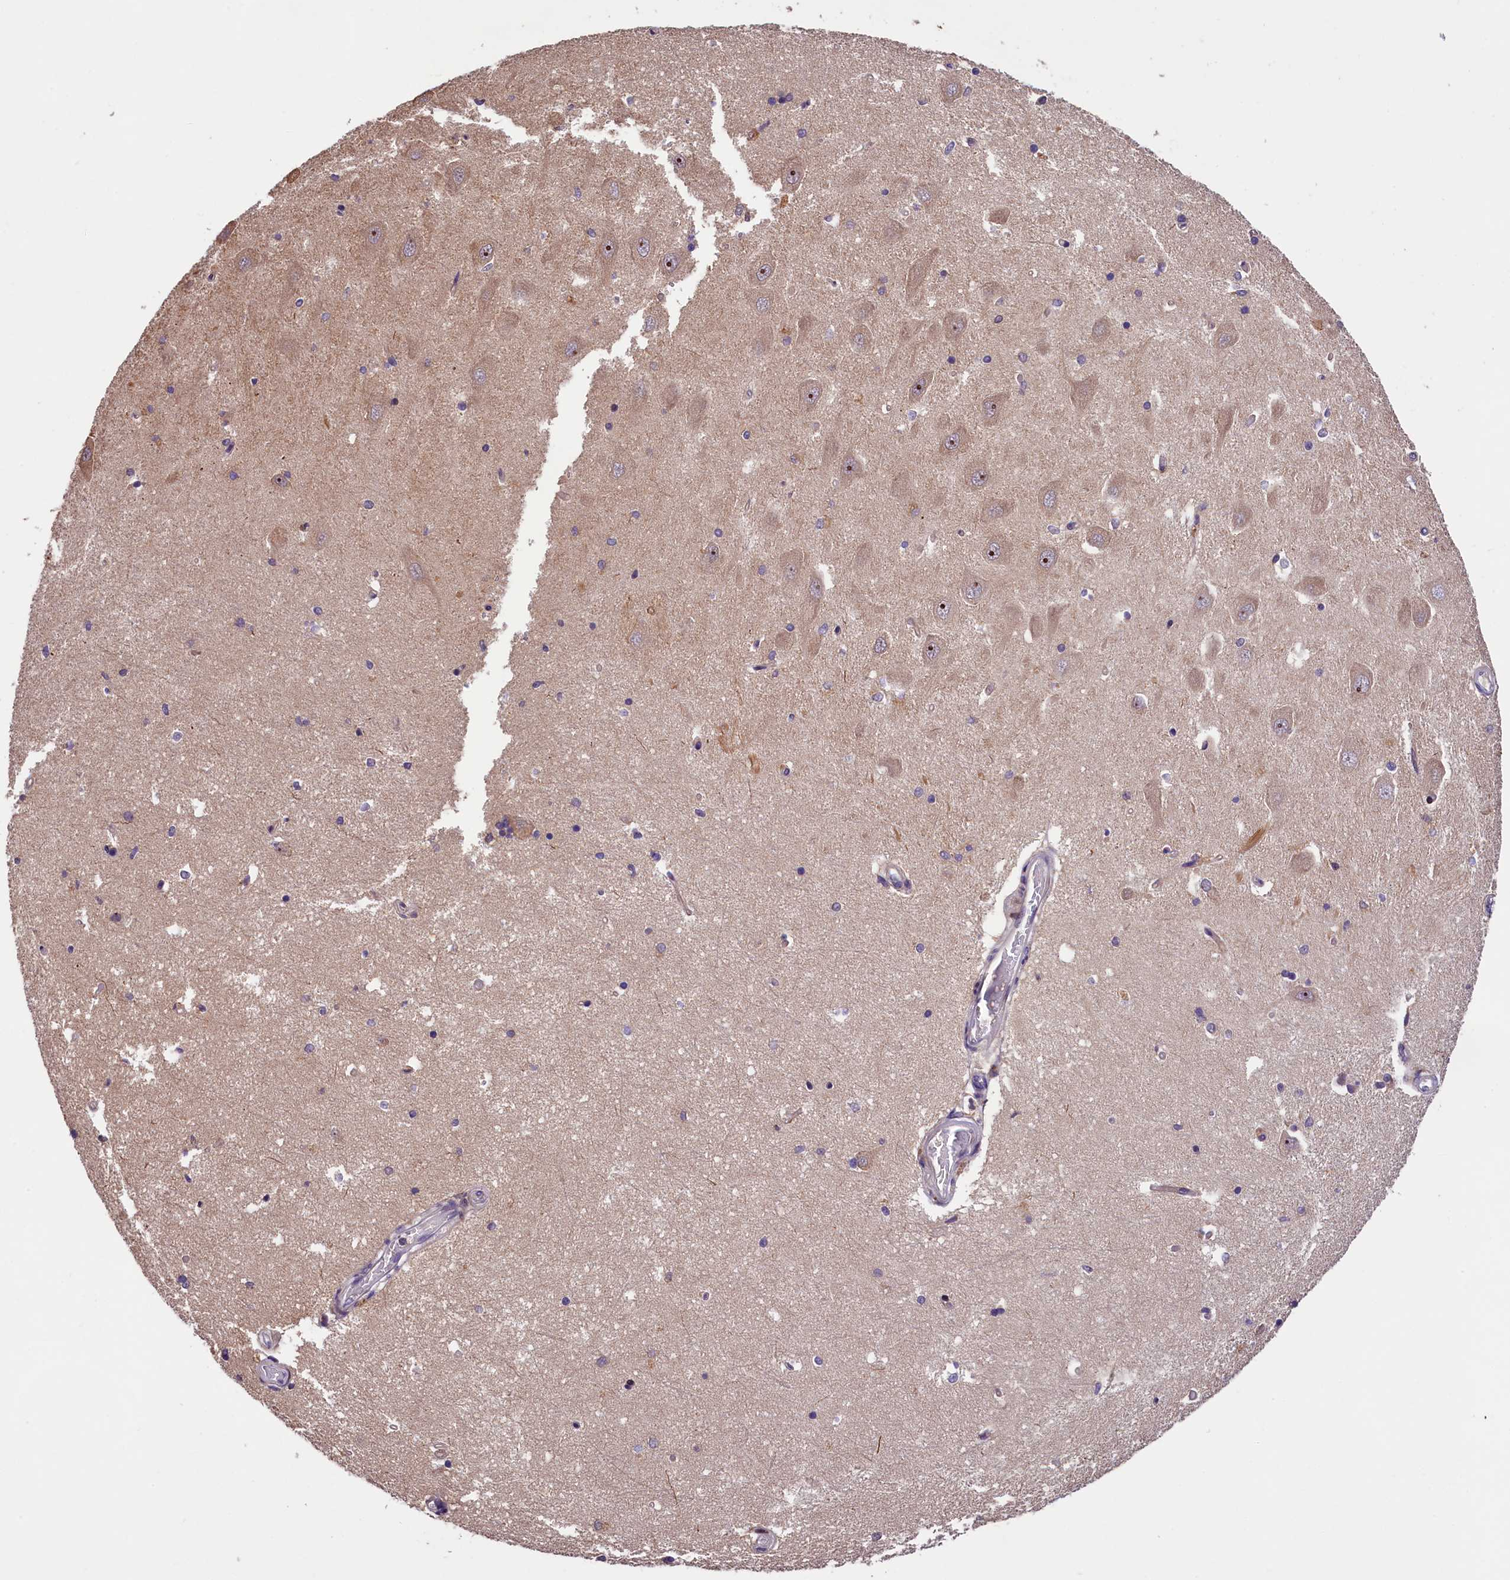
{"staining": {"intensity": "weak", "quantity": "<25%", "location": "cytoplasmic/membranous"}, "tissue": "hippocampus", "cell_type": "Glial cells", "image_type": "normal", "snomed": [{"axis": "morphology", "description": "Normal tissue, NOS"}, {"axis": "topography", "description": "Hippocampus"}], "caption": "Photomicrograph shows no protein expression in glial cells of normal hippocampus.", "gene": "PHAF1", "patient": {"sex": "male", "age": 45}}